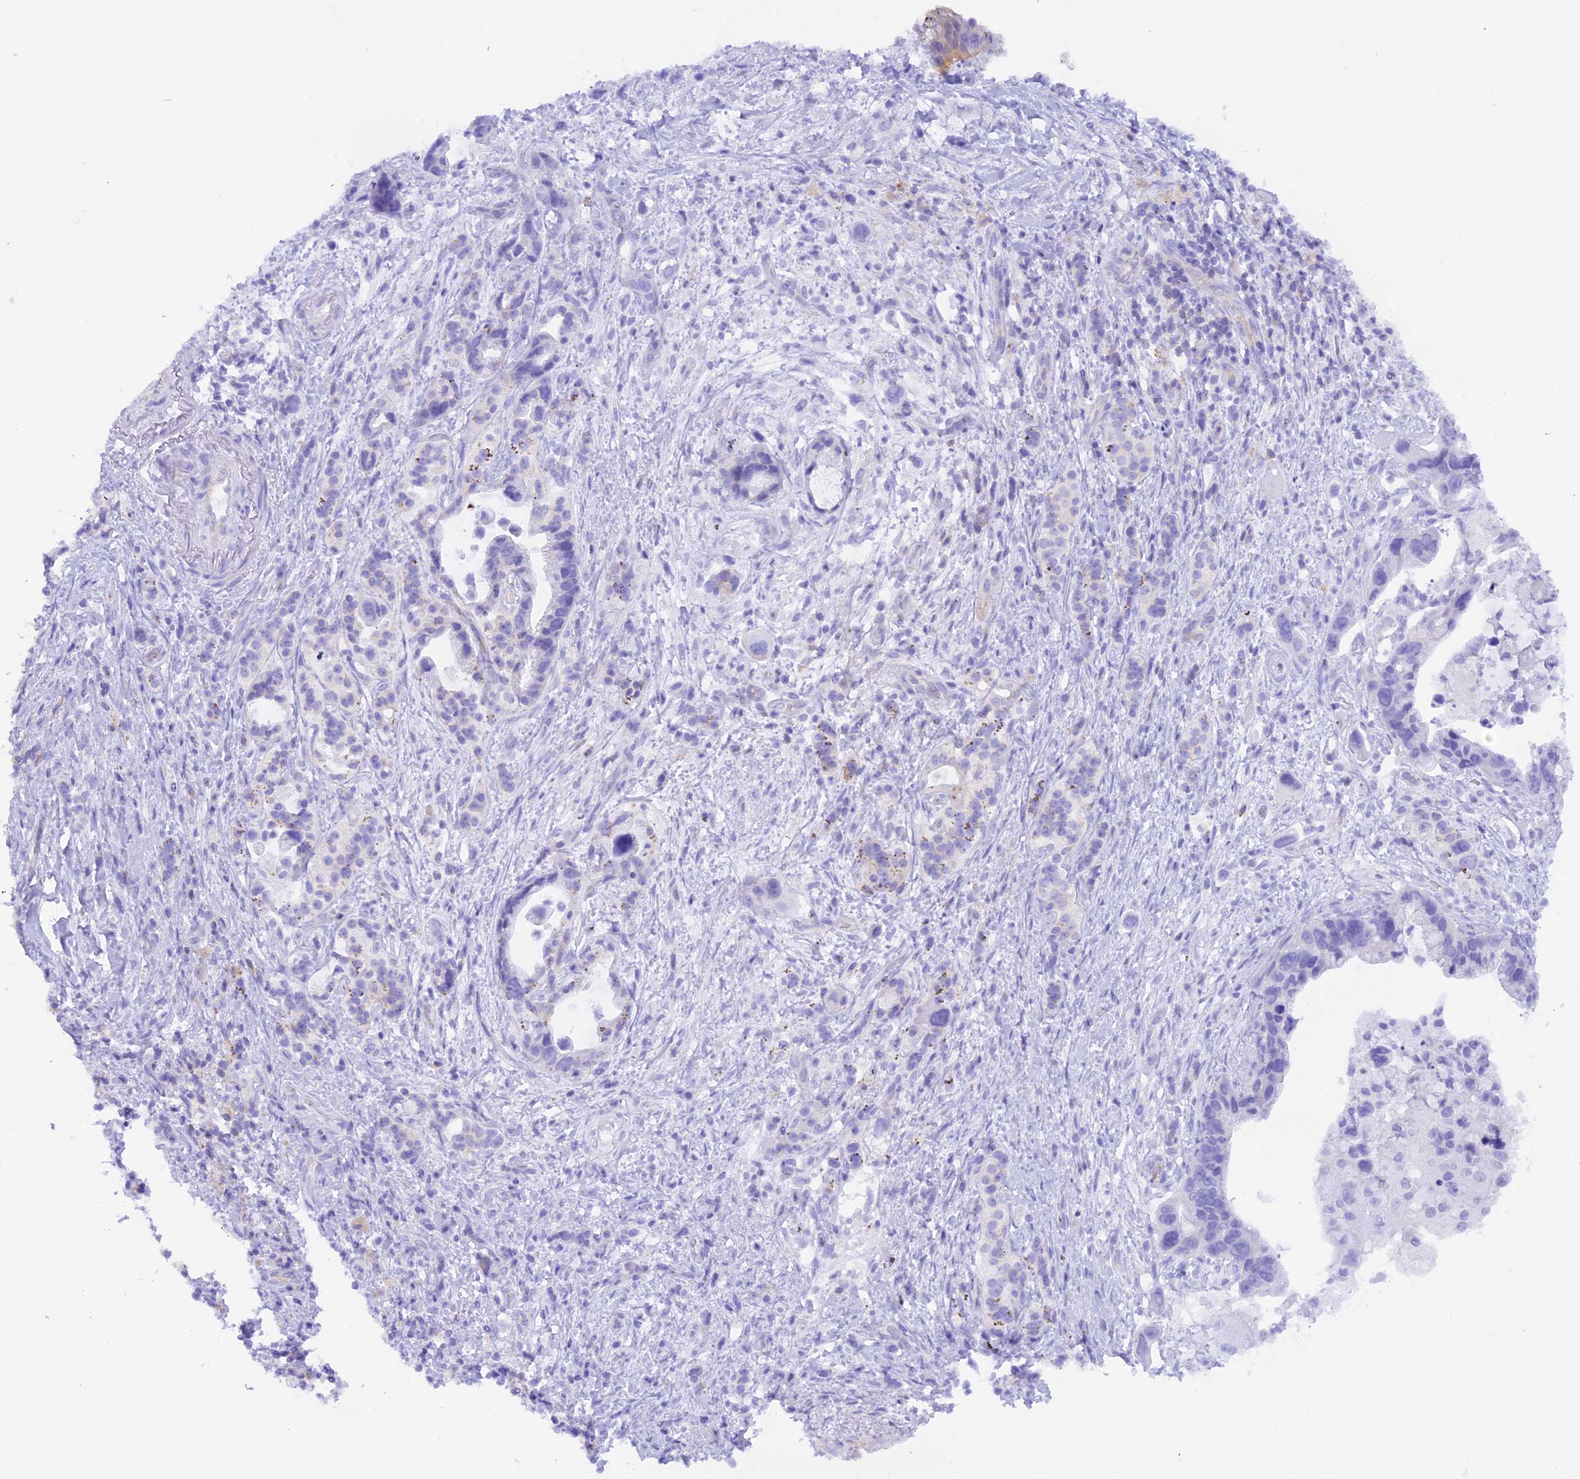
{"staining": {"intensity": "negative", "quantity": "none", "location": "none"}, "tissue": "pancreatic cancer", "cell_type": "Tumor cells", "image_type": "cancer", "snomed": [{"axis": "morphology", "description": "Adenocarcinoma, NOS"}, {"axis": "topography", "description": "Pancreas"}], "caption": "Immunohistochemistry (IHC) of human pancreatic cancer exhibits no expression in tumor cells.", "gene": "FAM193A", "patient": {"sex": "female", "age": 83}}